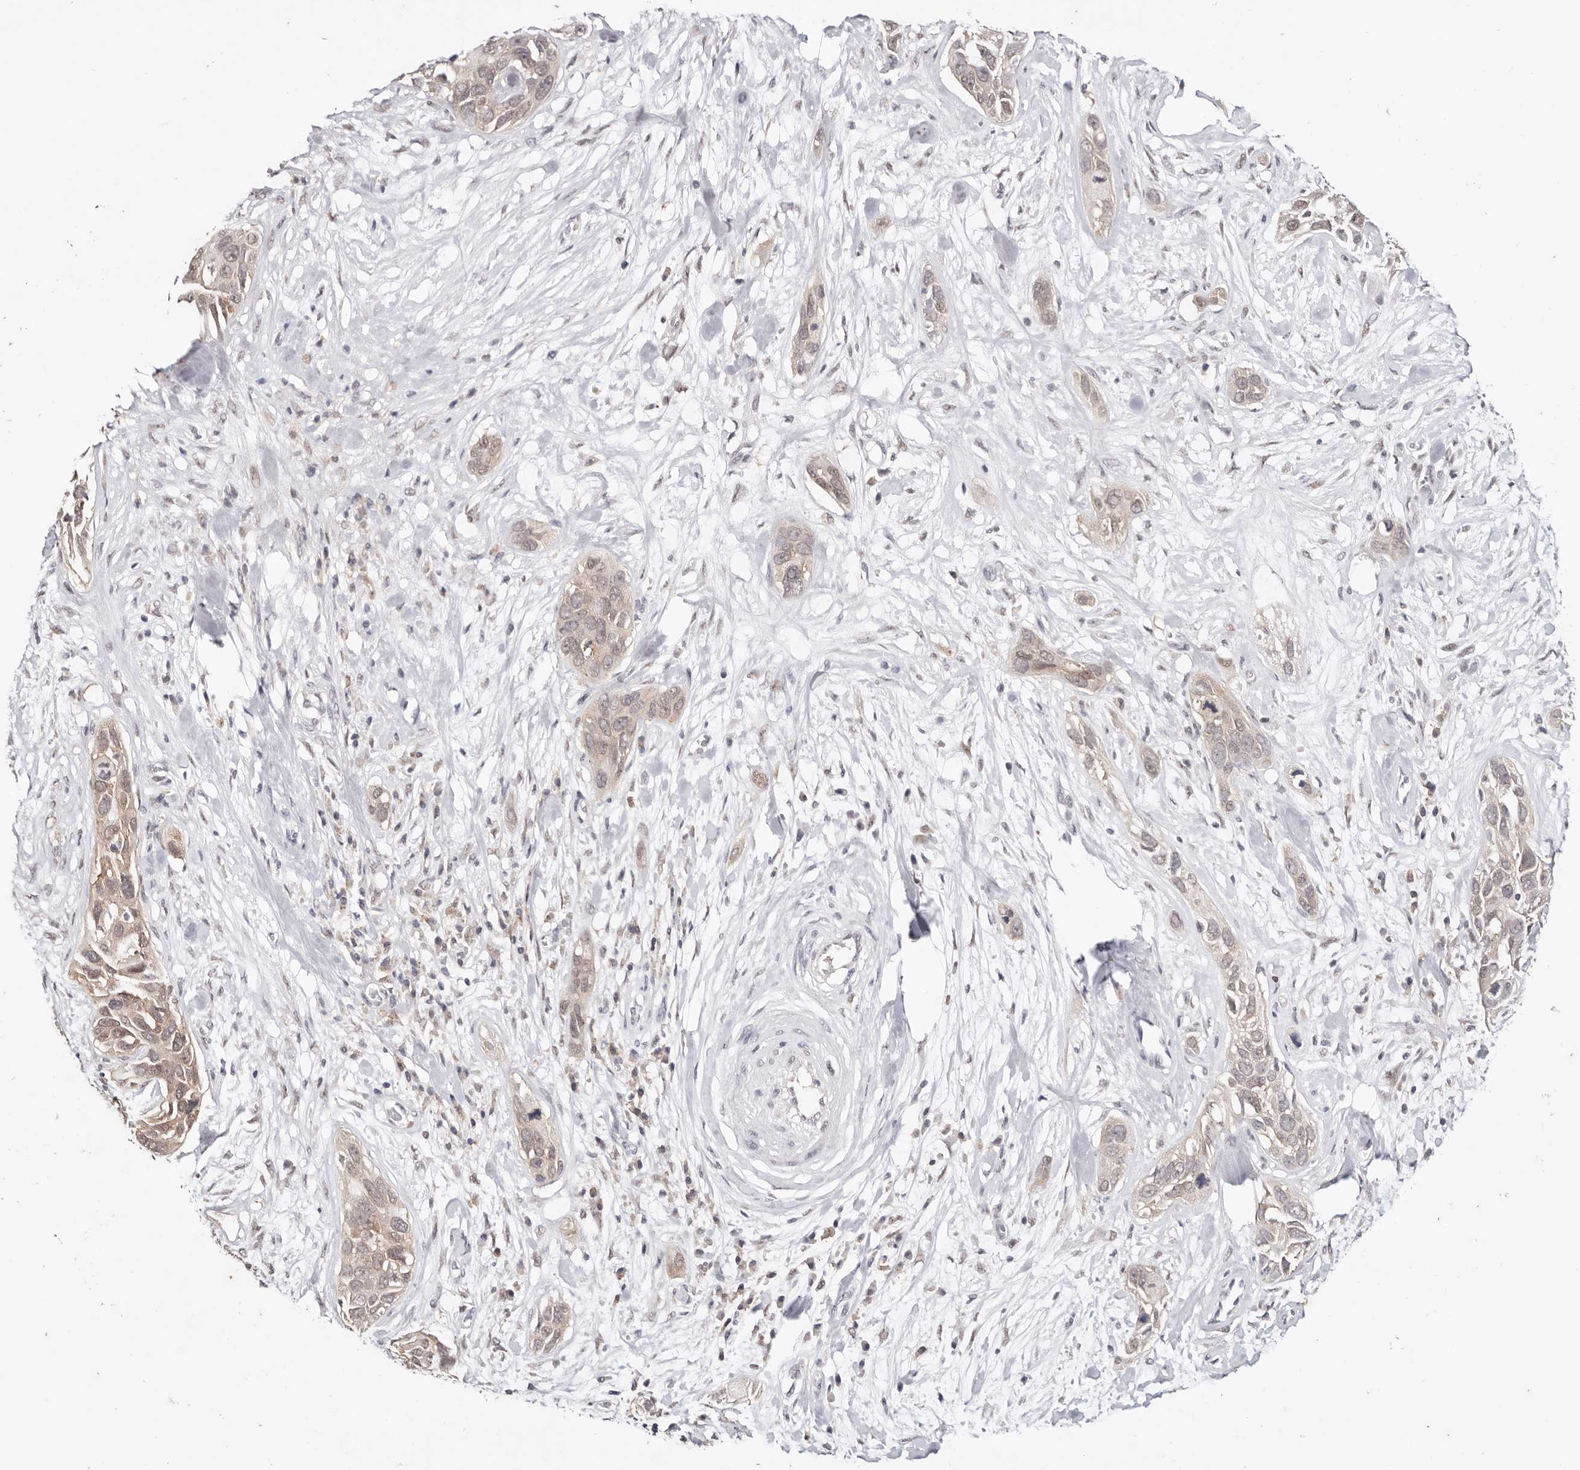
{"staining": {"intensity": "weak", "quantity": "25%-75%", "location": "cytoplasmic/membranous"}, "tissue": "pancreatic cancer", "cell_type": "Tumor cells", "image_type": "cancer", "snomed": [{"axis": "morphology", "description": "Adenocarcinoma, NOS"}, {"axis": "topography", "description": "Pancreas"}], "caption": "A high-resolution photomicrograph shows immunohistochemistry staining of pancreatic cancer (adenocarcinoma), which shows weak cytoplasmic/membranous positivity in approximately 25%-75% of tumor cells. The protein is stained brown, and the nuclei are stained in blue (DAB (3,3'-diaminobenzidine) IHC with brightfield microscopy, high magnification).", "gene": "TYW3", "patient": {"sex": "female", "age": 60}}